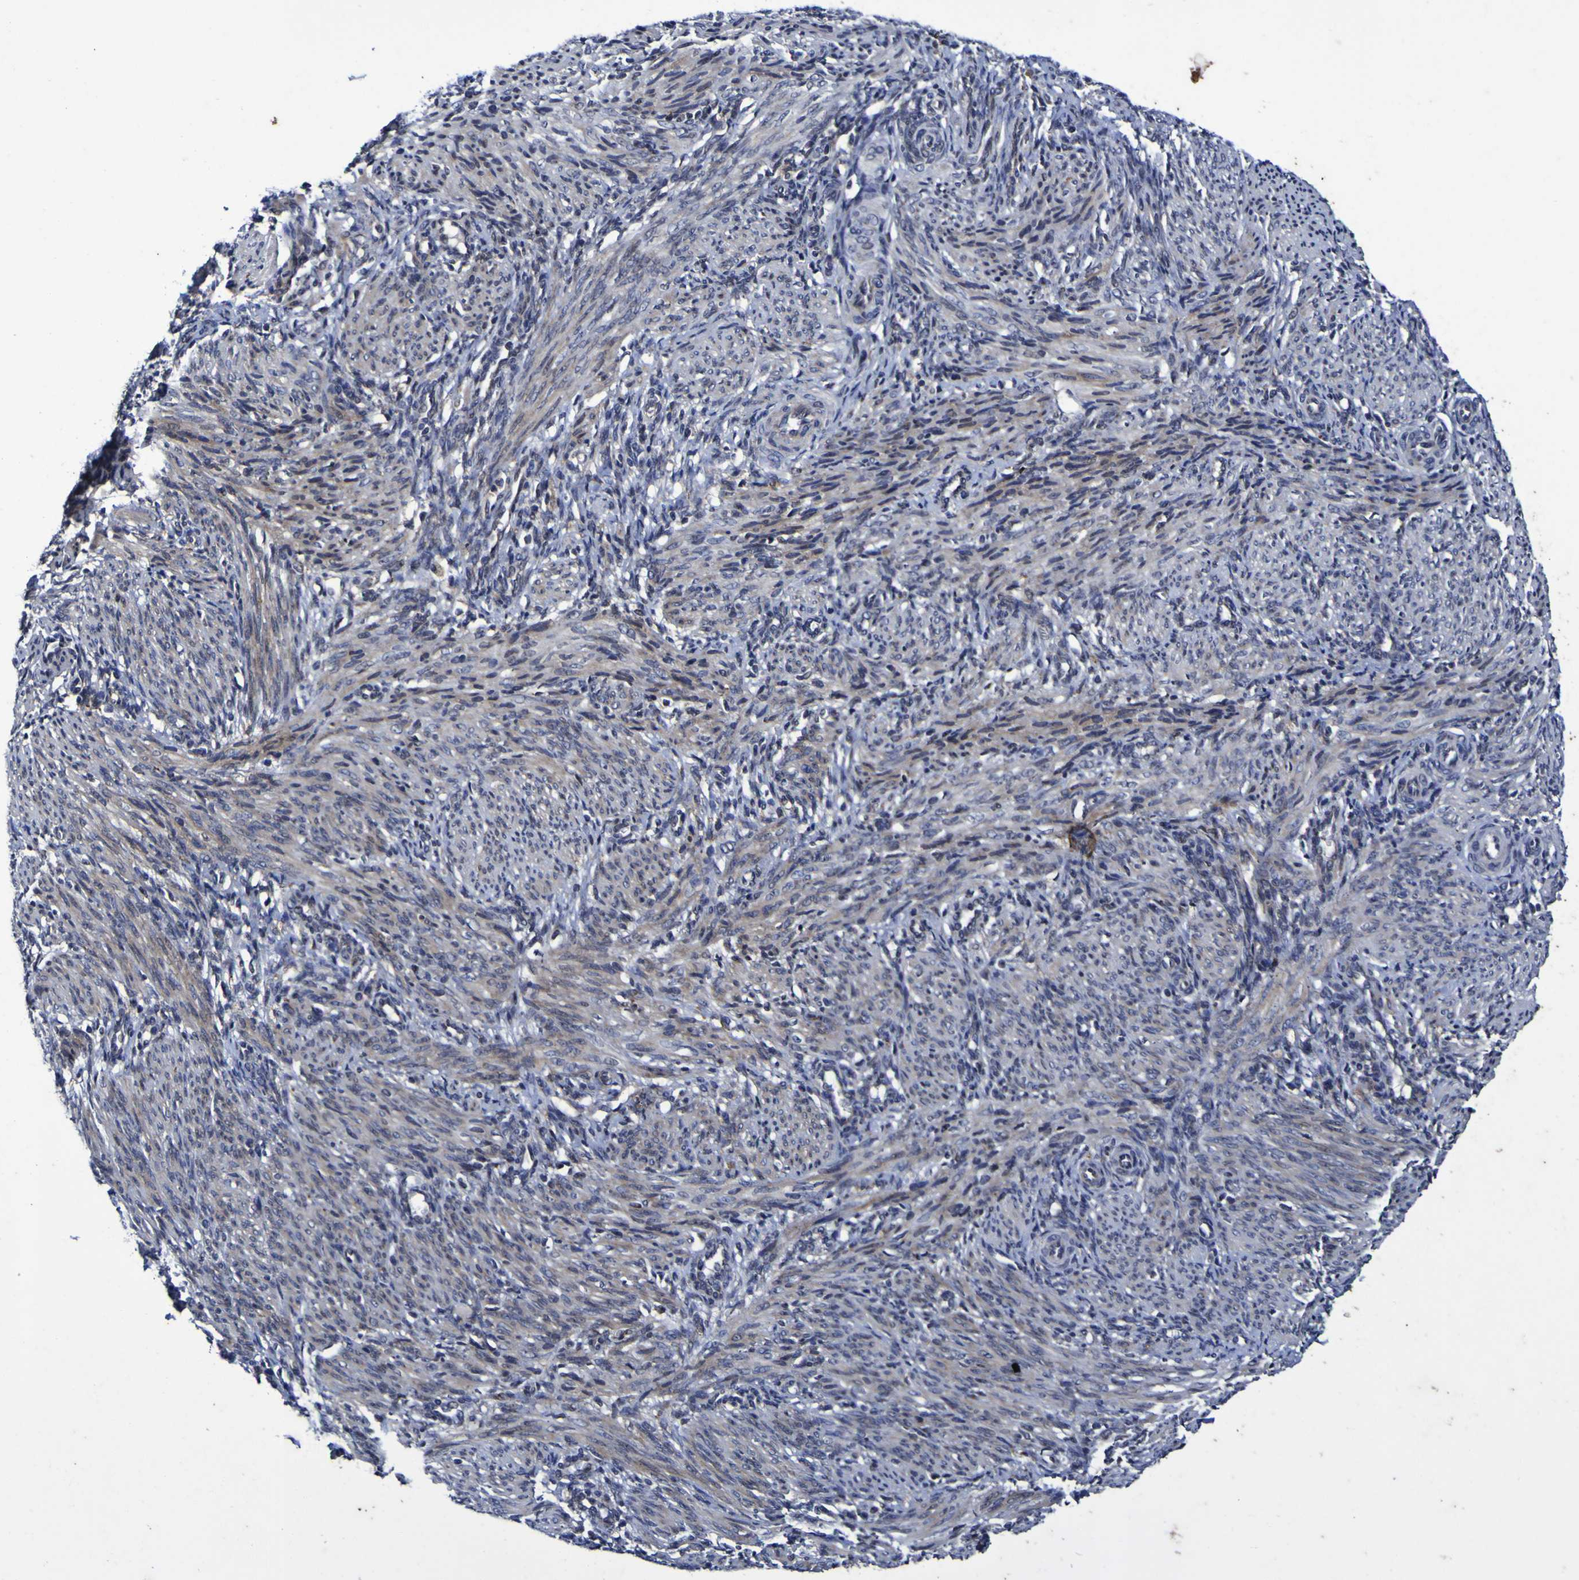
{"staining": {"intensity": "moderate", "quantity": ">75%", "location": "cytoplasmic/membranous"}, "tissue": "smooth muscle", "cell_type": "Smooth muscle cells", "image_type": "normal", "snomed": [{"axis": "morphology", "description": "Normal tissue, NOS"}, {"axis": "topography", "description": "Endometrium"}], "caption": "This is a histology image of IHC staining of benign smooth muscle, which shows moderate positivity in the cytoplasmic/membranous of smooth muscle cells.", "gene": "P3H1", "patient": {"sex": "female", "age": 33}}